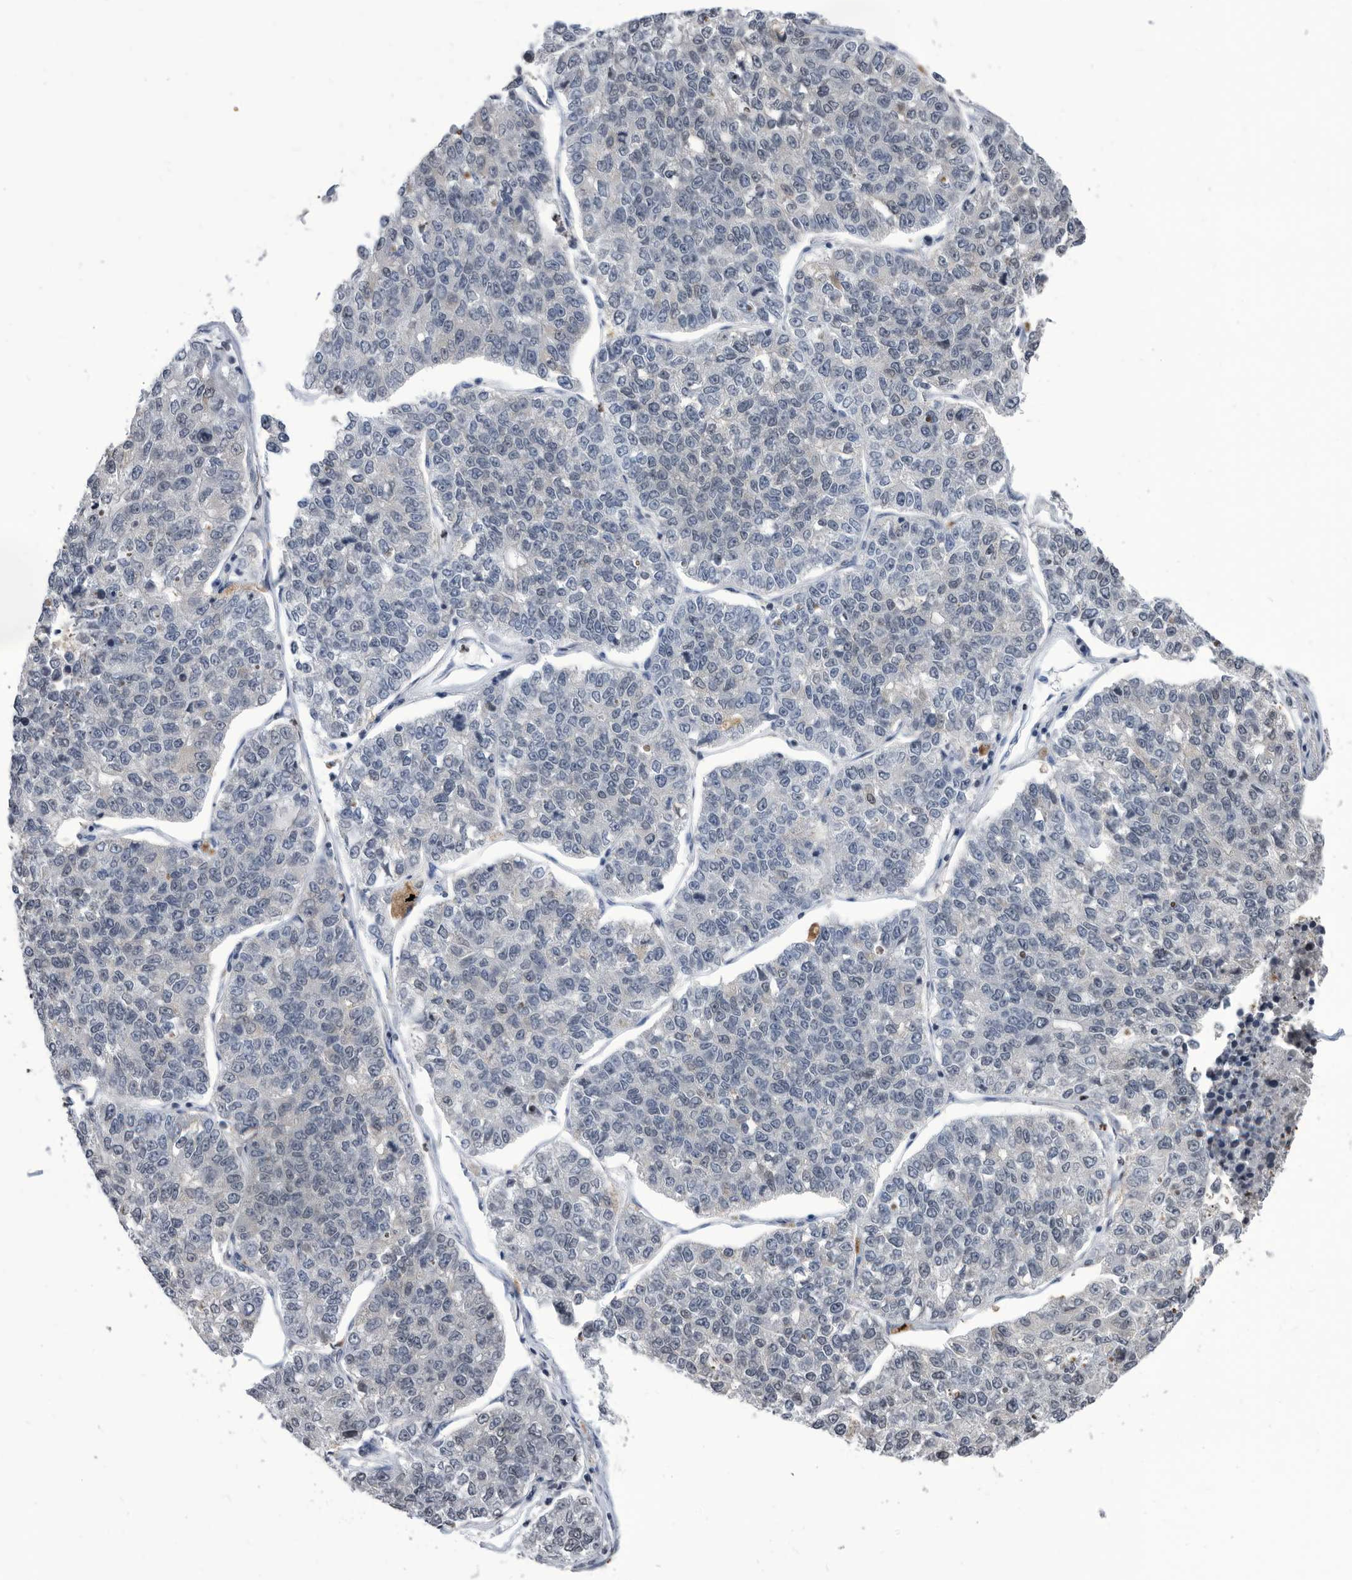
{"staining": {"intensity": "negative", "quantity": "none", "location": "none"}, "tissue": "lung cancer", "cell_type": "Tumor cells", "image_type": "cancer", "snomed": [{"axis": "morphology", "description": "Adenocarcinoma, NOS"}, {"axis": "topography", "description": "Lung"}], "caption": "The micrograph displays no staining of tumor cells in lung cancer (adenocarcinoma).", "gene": "TSTD1", "patient": {"sex": "male", "age": 49}}